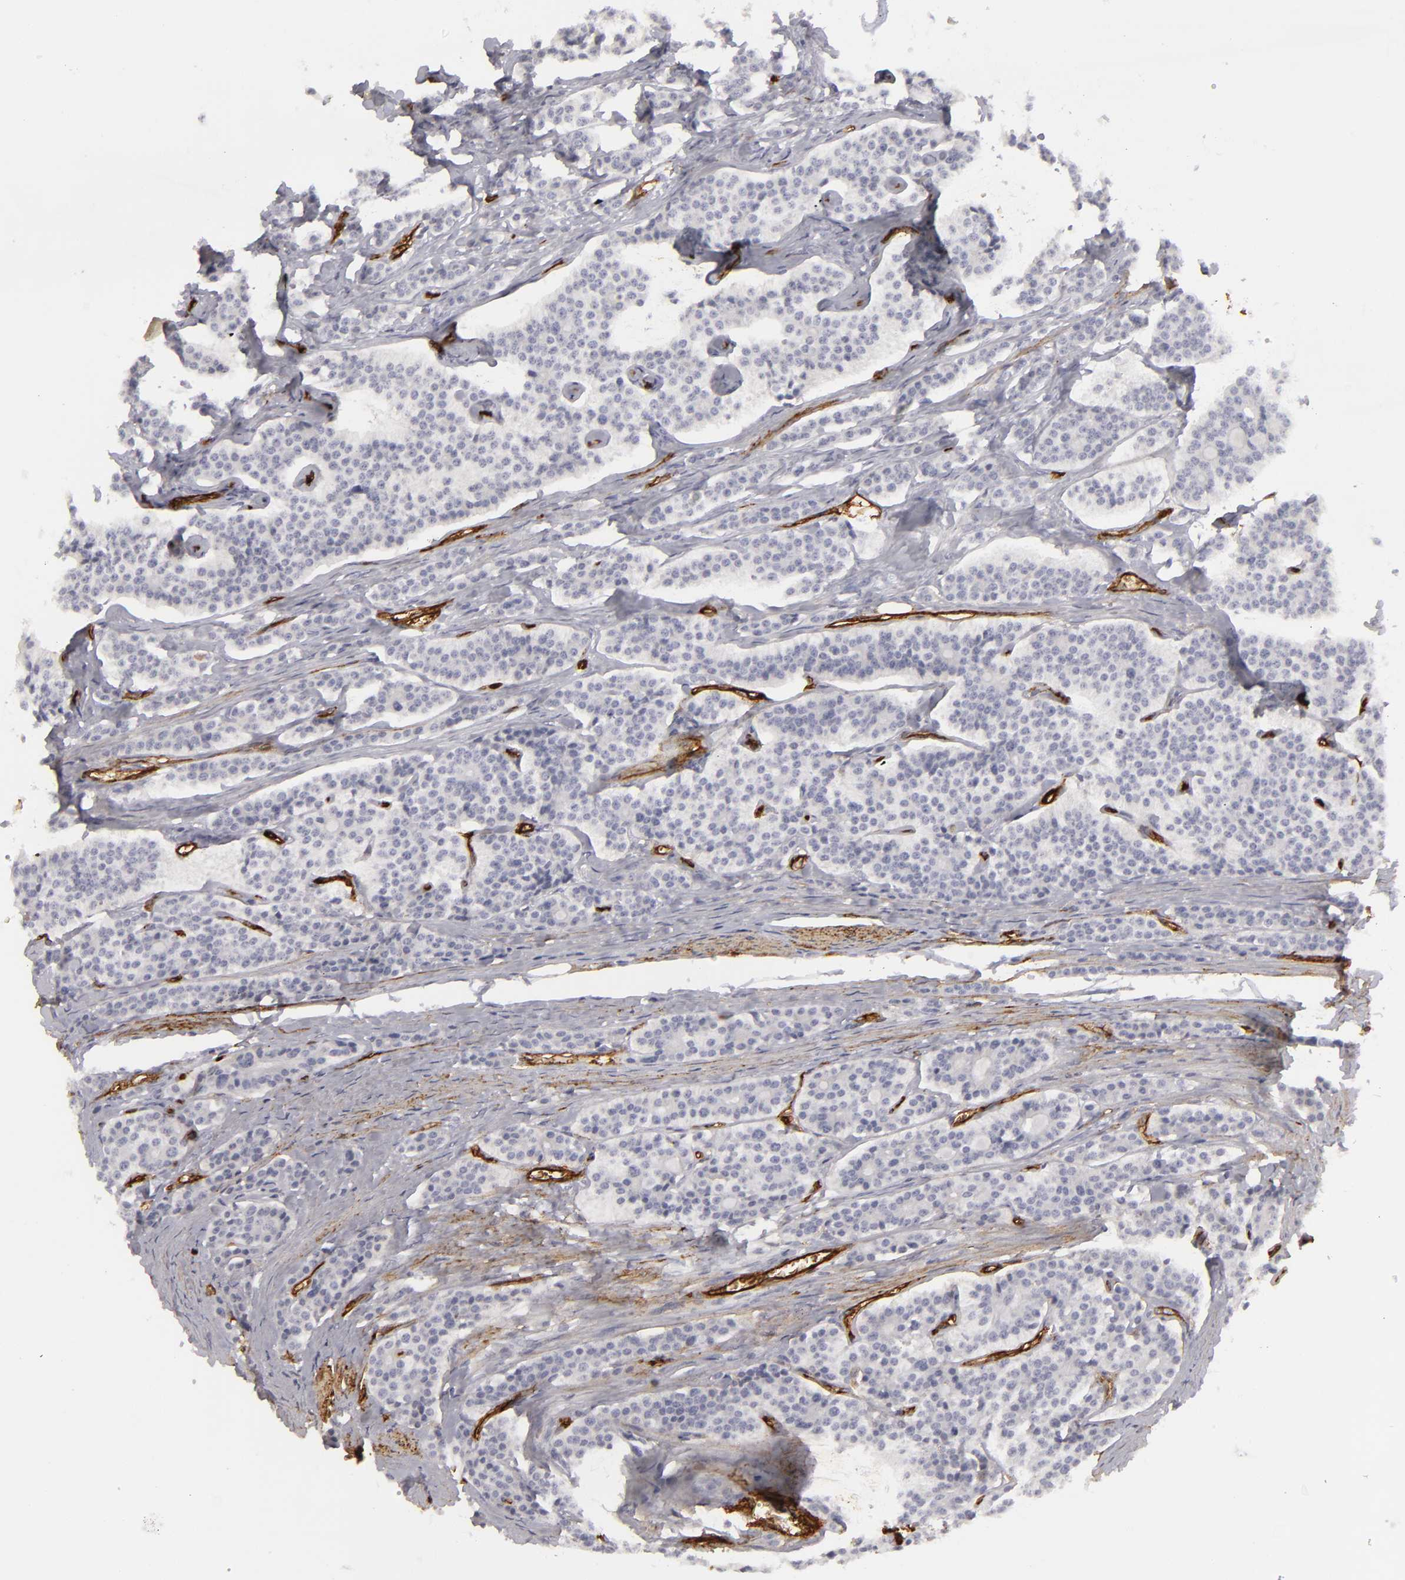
{"staining": {"intensity": "negative", "quantity": "none", "location": "none"}, "tissue": "carcinoid", "cell_type": "Tumor cells", "image_type": "cancer", "snomed": [{"axis": "morphology", "description": "Carcinoid, malignant, NOS"}, {"axis": "topography", "description": "Small intestine"}], "caption": "An IHC micrograph of malignant carcinoid is shown. There is no staining in tumor cells of malignant carcinoid.", "gene": "MCAM", "patient": {"sex": "male", "age": 63}}